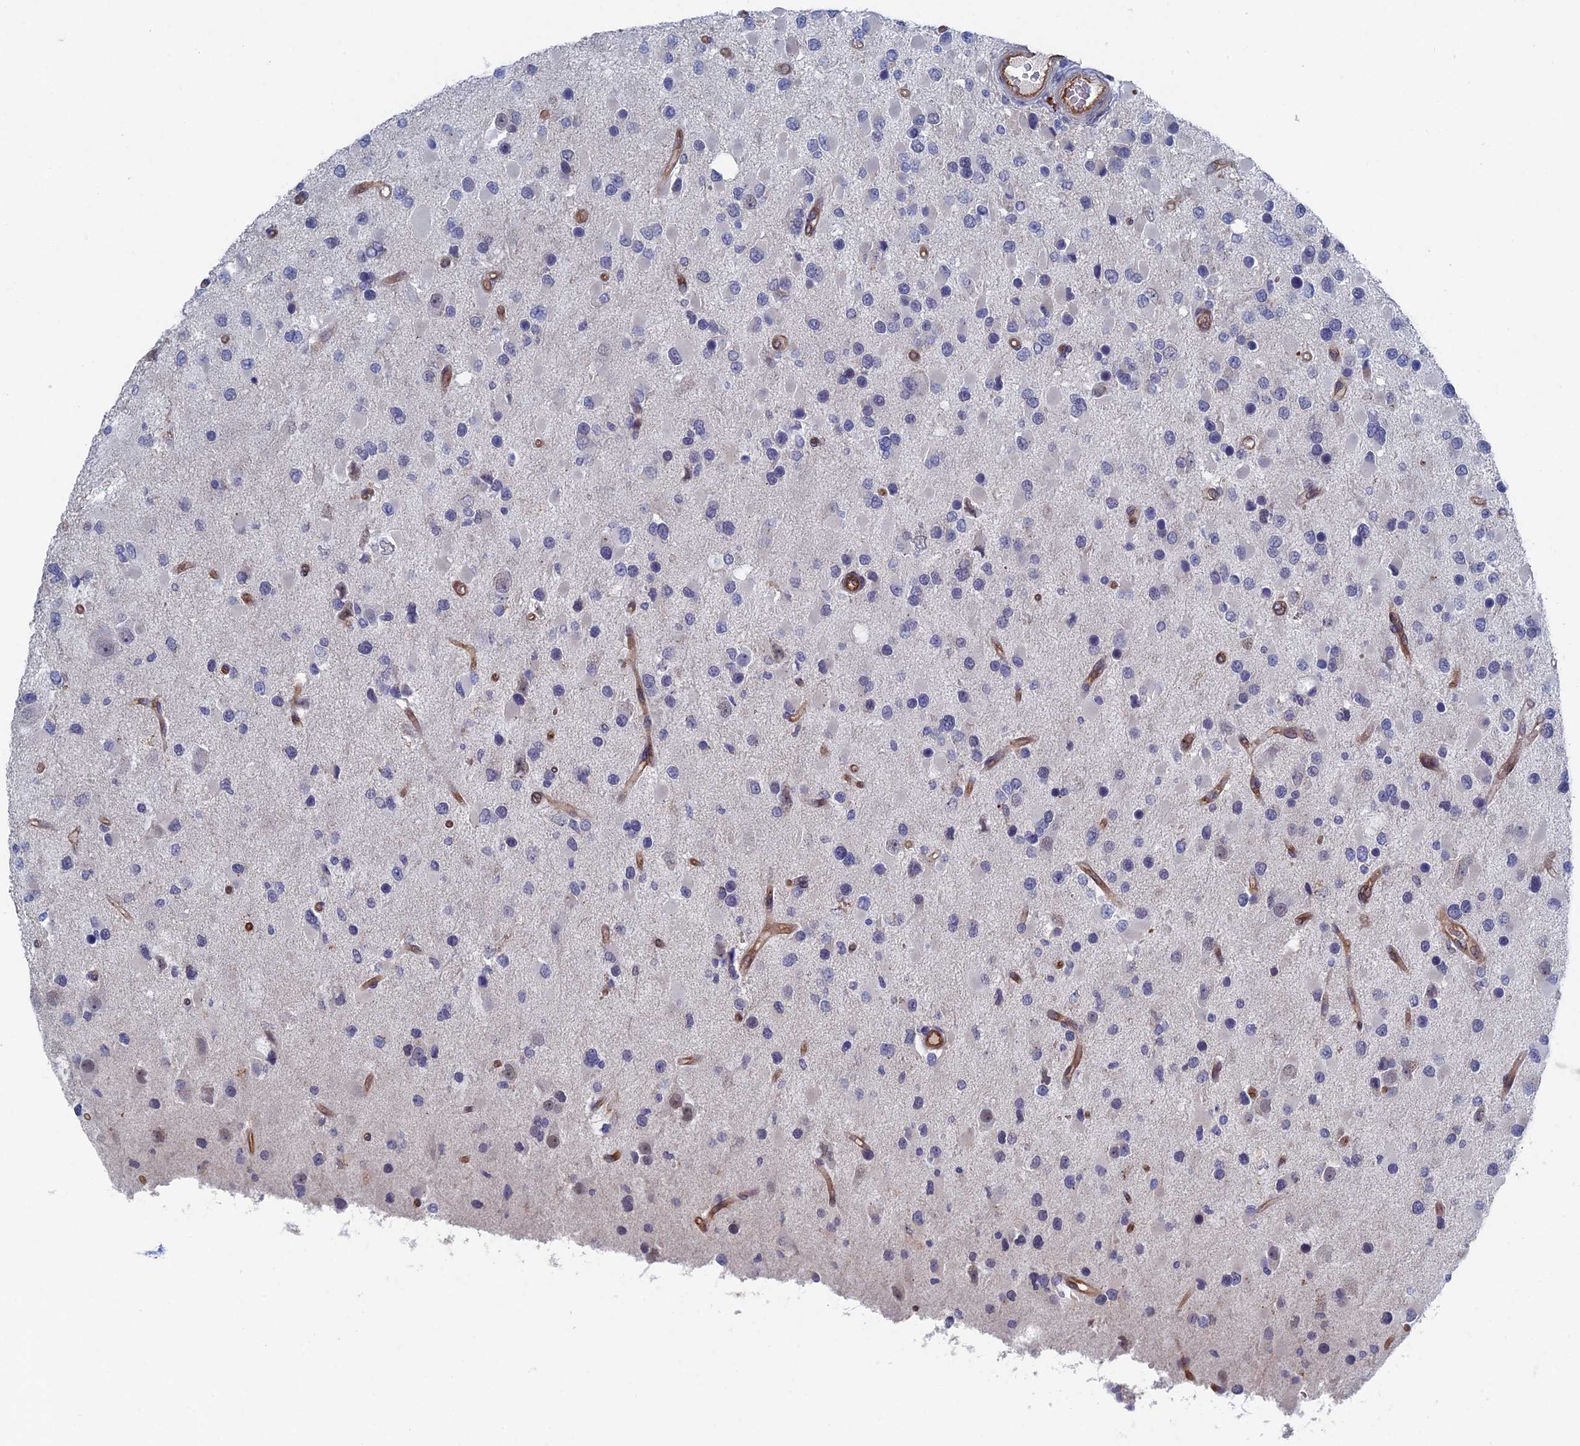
{"staining": {"intensity": "negative", "quantity": "none", "location": "none"}, "tissue": "glioma", "cell_type": "Tumor cells", "image_type": "cancer", "snomed": [{"axis": "morphology", "description": "Glioma, malignant, High grade"}, {"axis": "topography", "description": "Brain"}], "caption": "High power microscopy histopathology image of an immunohistochemistry (IHC) image of glioma, revealing no significant expression in tumor cells. The staining is performed using DAB brown chromogen with nuclei counter-stained in using hematoxylin.", "gene": "ARAP3", "patient": {"sex": "male", "age": 53}}